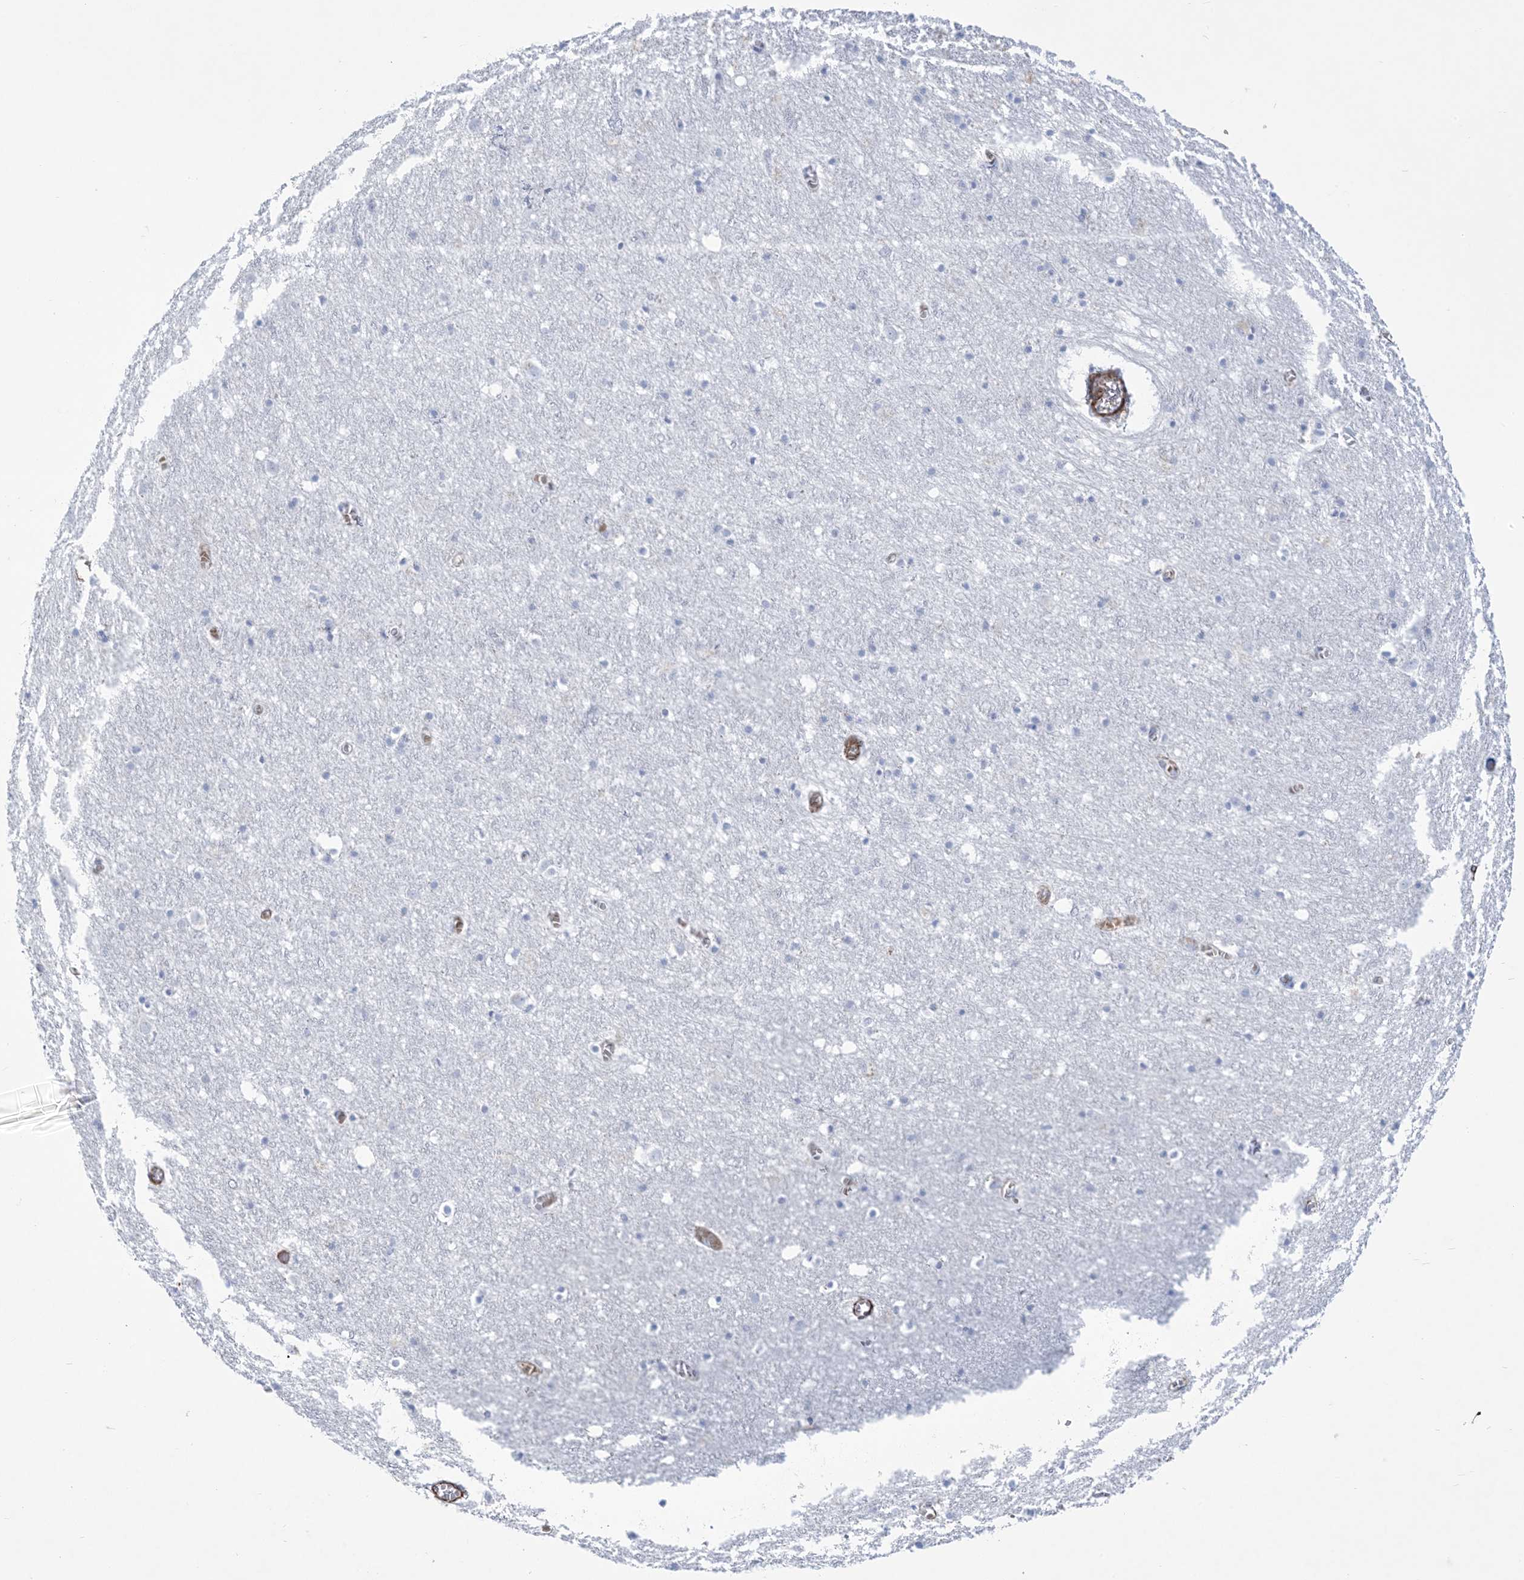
{"staining": {"intensity": "strong", "quantity": ">75%", "location": "cytoplasmic/membranous"}, "tissue": "cerebral cortex", "cell_type": "Endothelial cells", "image_type": "normal", "snomed": [{"axis": "morphology", "description": "Normal tissue, NOS"}, {"axis": "topography", "description": "Cerebral cortex"}], "caption": "This is a histology image of immunohistochemistry staining of benign cerebral cortex, which shows strong staining in the cytoplasmic/membranous of endothelial cells.", "gene": "B3GNT7", "patient": {"sex": "female", "age": 64}}